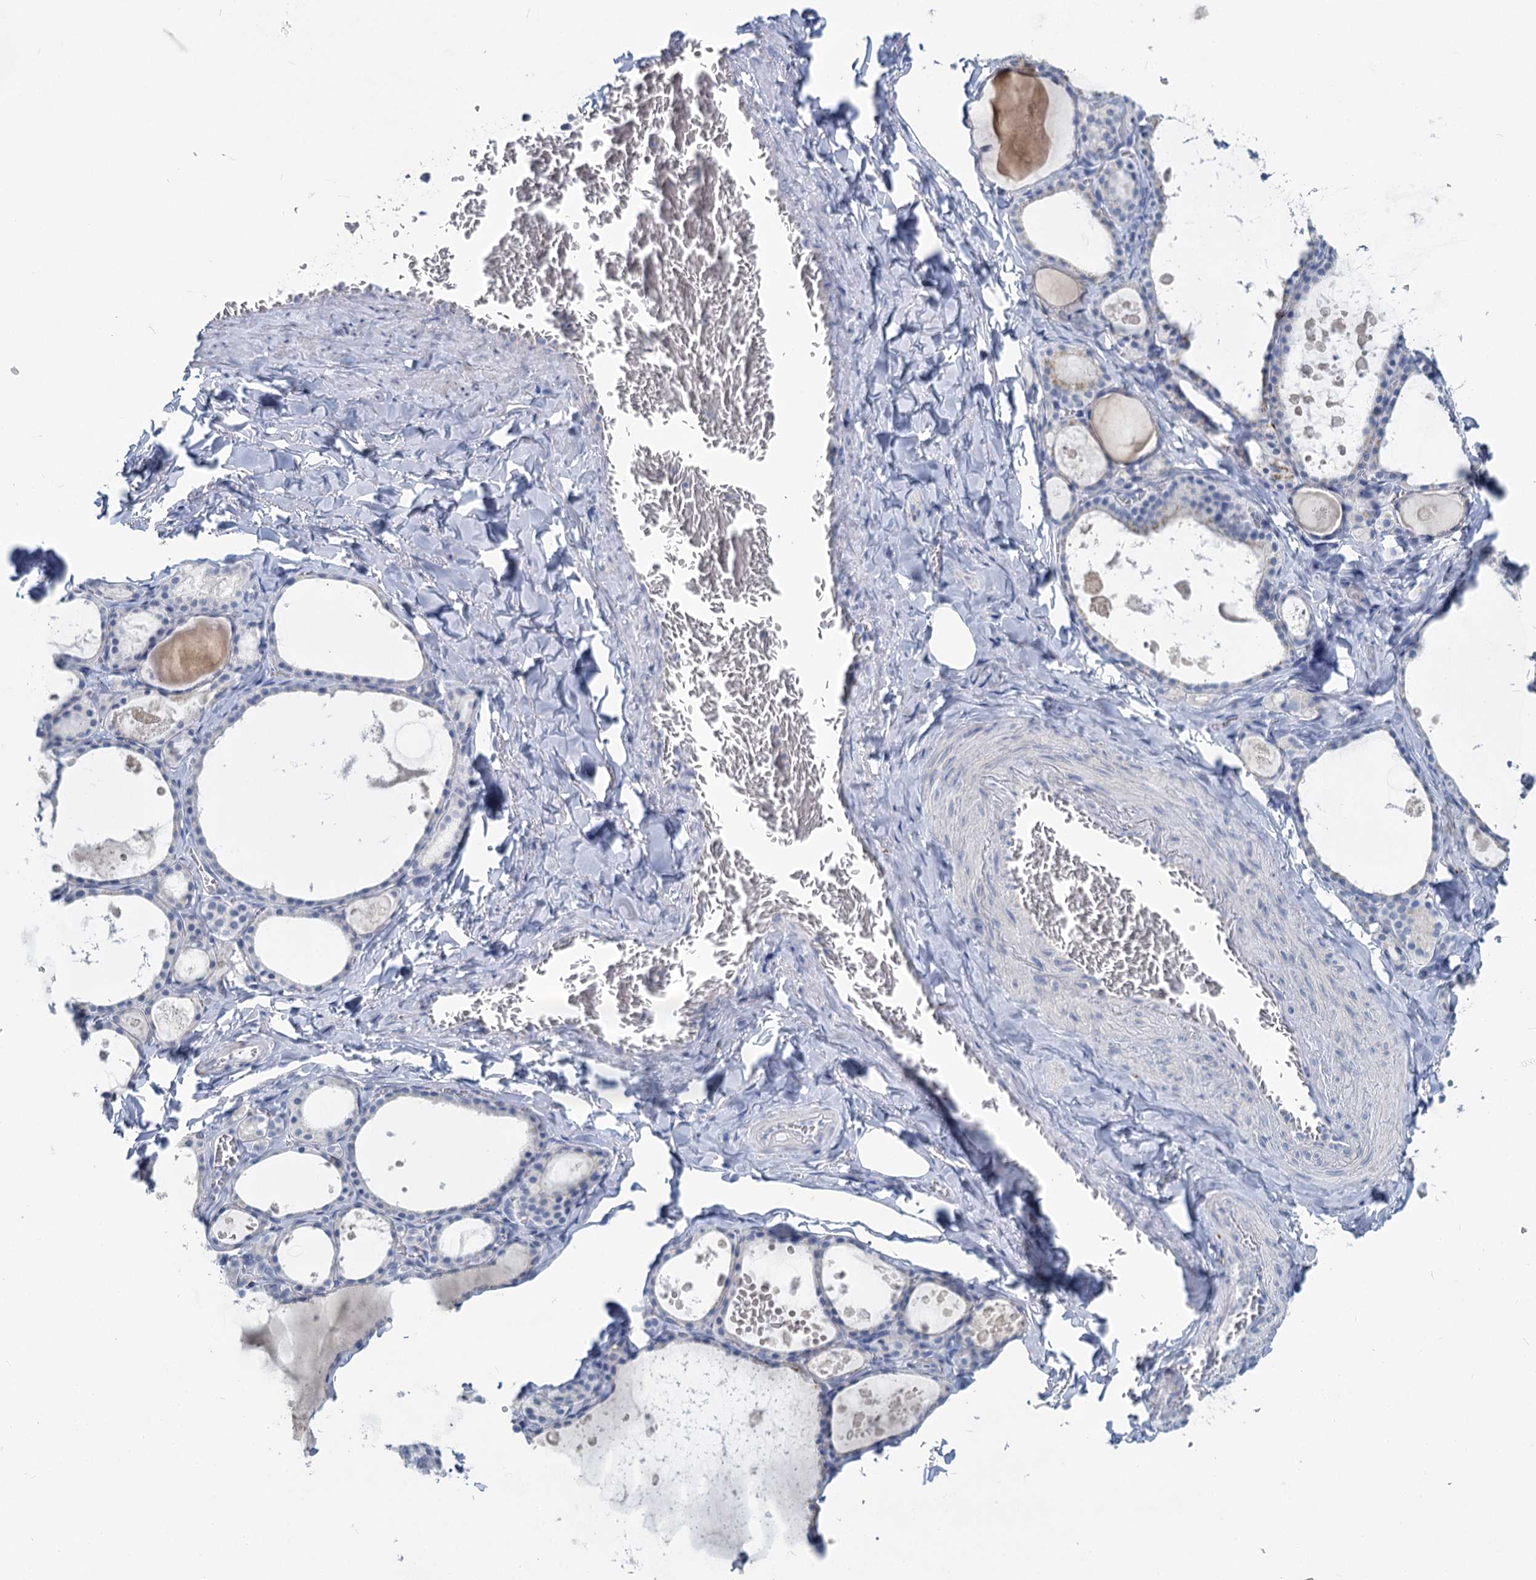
{"staining": {"intensity": "negative", "quantity": "none", "location": "none"}, "tissue": "thyroid gland", "cell_type": "Glandular cells", "image_type": "normal", "snomed": [{"axis": "morphology", "description": "Normal tissue, NOS"}, {"axis": "topography", "description": "Thyroid gland"}], "caption": "Immunohistochemical staining of normal human thyroid gland exhibits no significant staining in glandular cells.", "gene": "CHGA", "patient": {"sex": "male", "age": 56}}